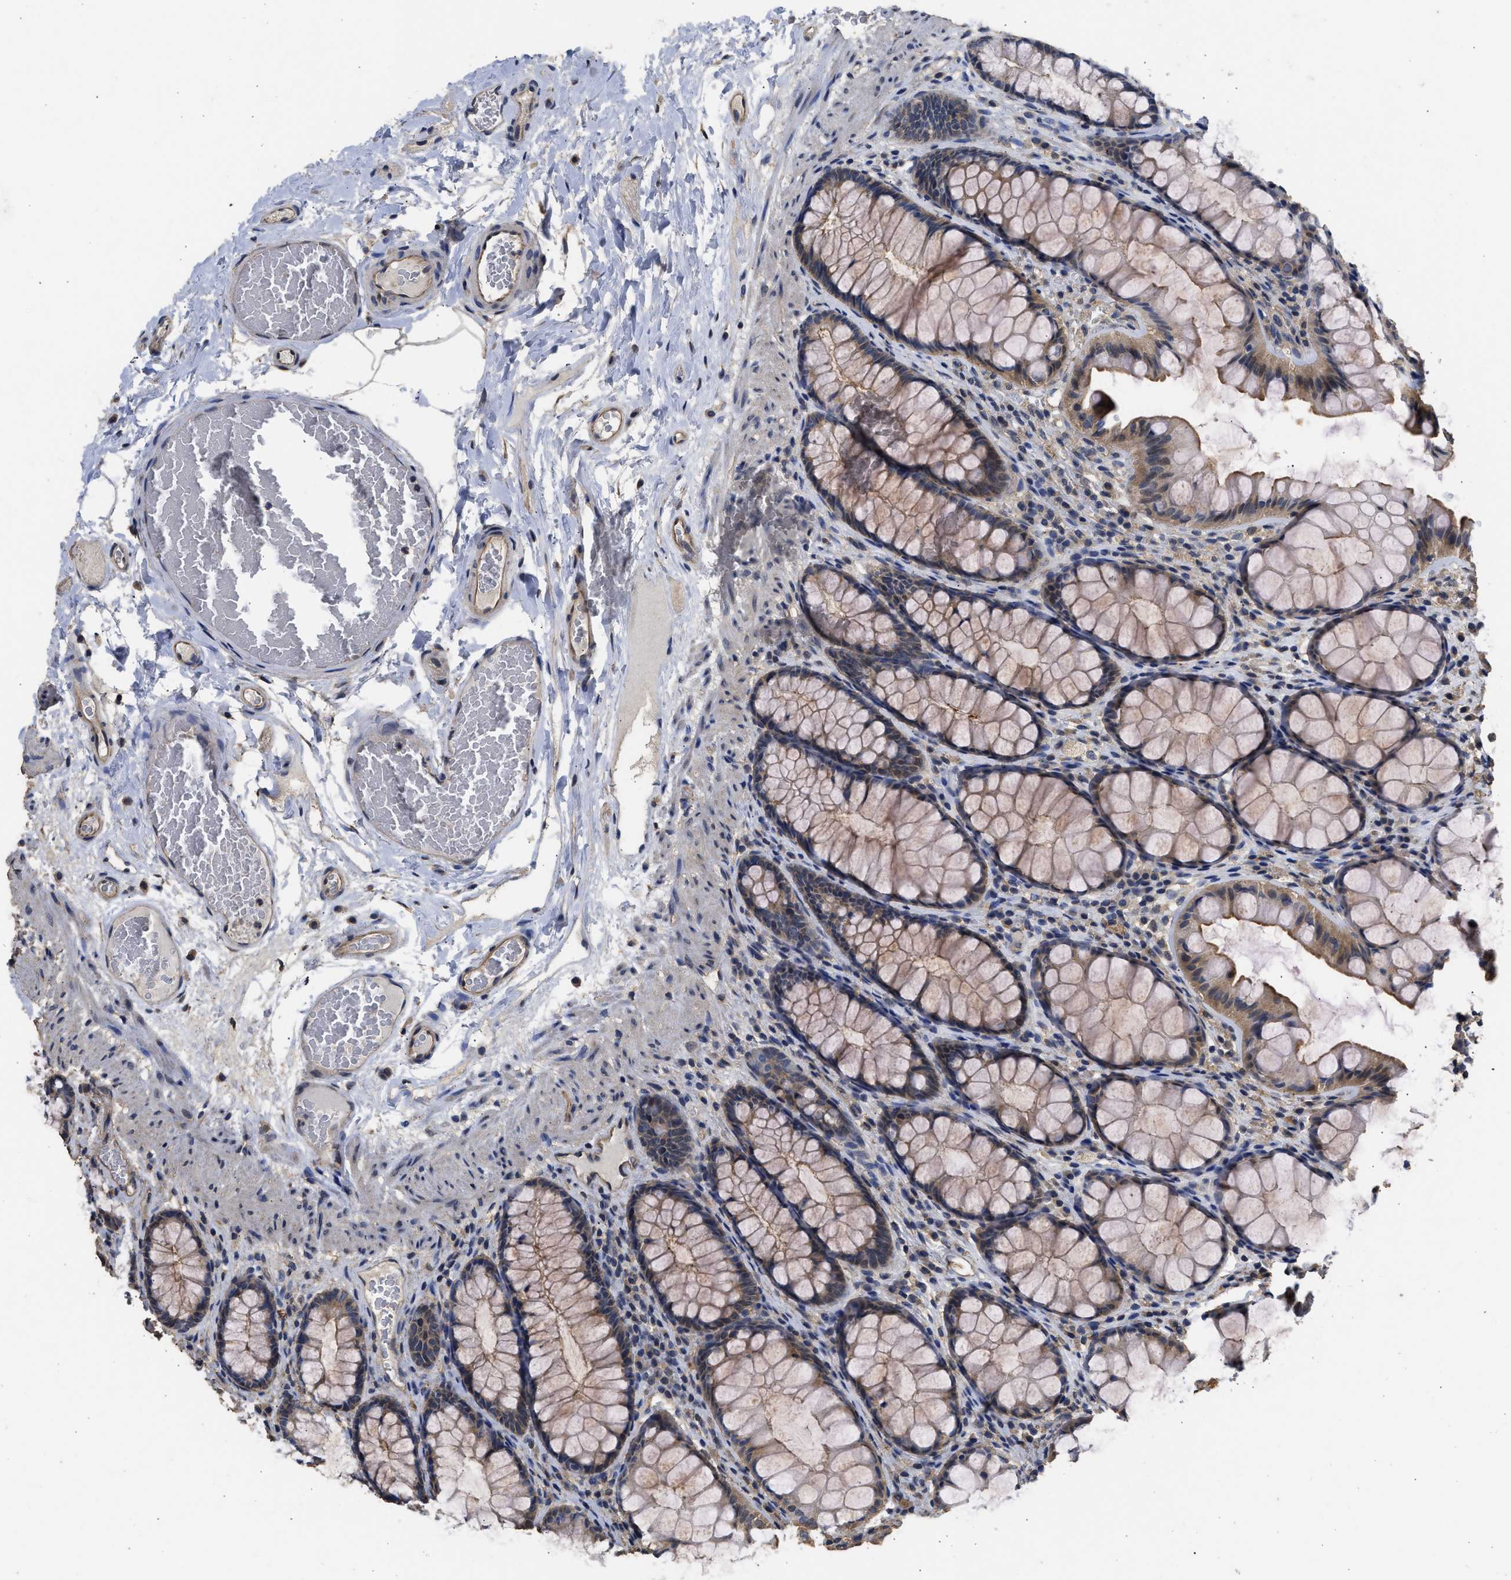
{"staining": {"intensity": "moderate", "quantity": "25%-75%", "location": "cytoplasmic/membranous"}, "tissue": "colon", "cell_type": "Endothelial cells", "image_type": "normal", "snomed": [{"axis": "morphology", "description": "Normal tissue, NOS"}, {"axis": "topography", "description": "Colon"}], "caption": "Immunohistochemical staining of normal human colon demonstrates medium levels of moderate cytoplasmic/membranous expression in about 25%-75% of endothelial cells. (DAB = brown stain, brightfield microscopy at high magnification).", "gene": "SPINT2", "patient": {"sex": "female", "age": 55}}